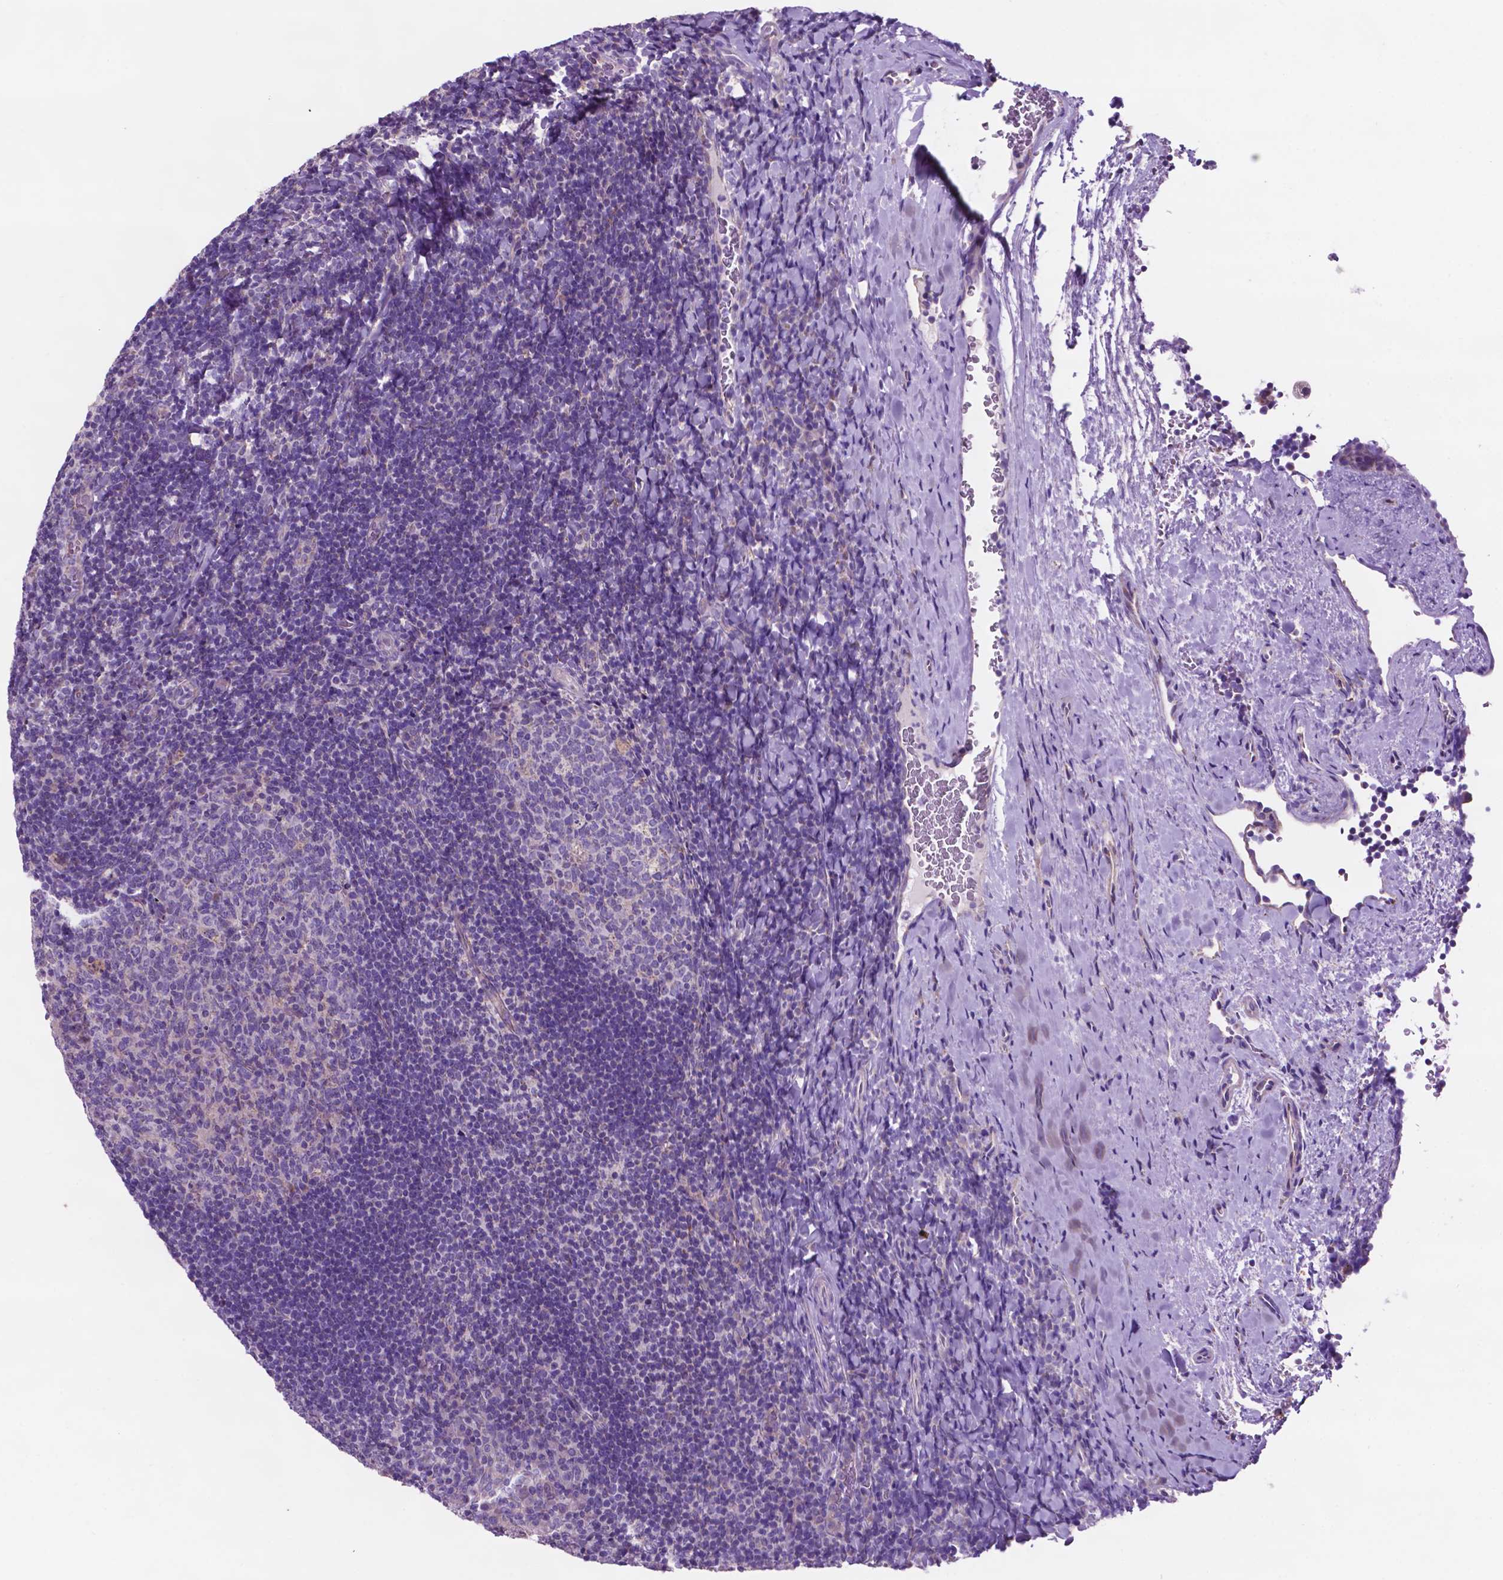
{"staining": {"intensity": "negative", "quantity": "none", "location": "none"}, "tissue": "tonsil", "cell_type": "Germinal center cells", "image_type": "normal", "snomed": [{"axis": "morphology", "description": "Normal tissue, NOS"}, {"axis": "topography", "description": "Tonsil"}], "caption": "Immunohistochemistry (IHC) histopathology image of benign tonsil: human tonsil stained with DAB (3,3'-diaminobenzidine) shows no significant protein positivity in germinal center cells.", "gene": "TMEM121B", "patient": {"sex": "male", "age": 17}}